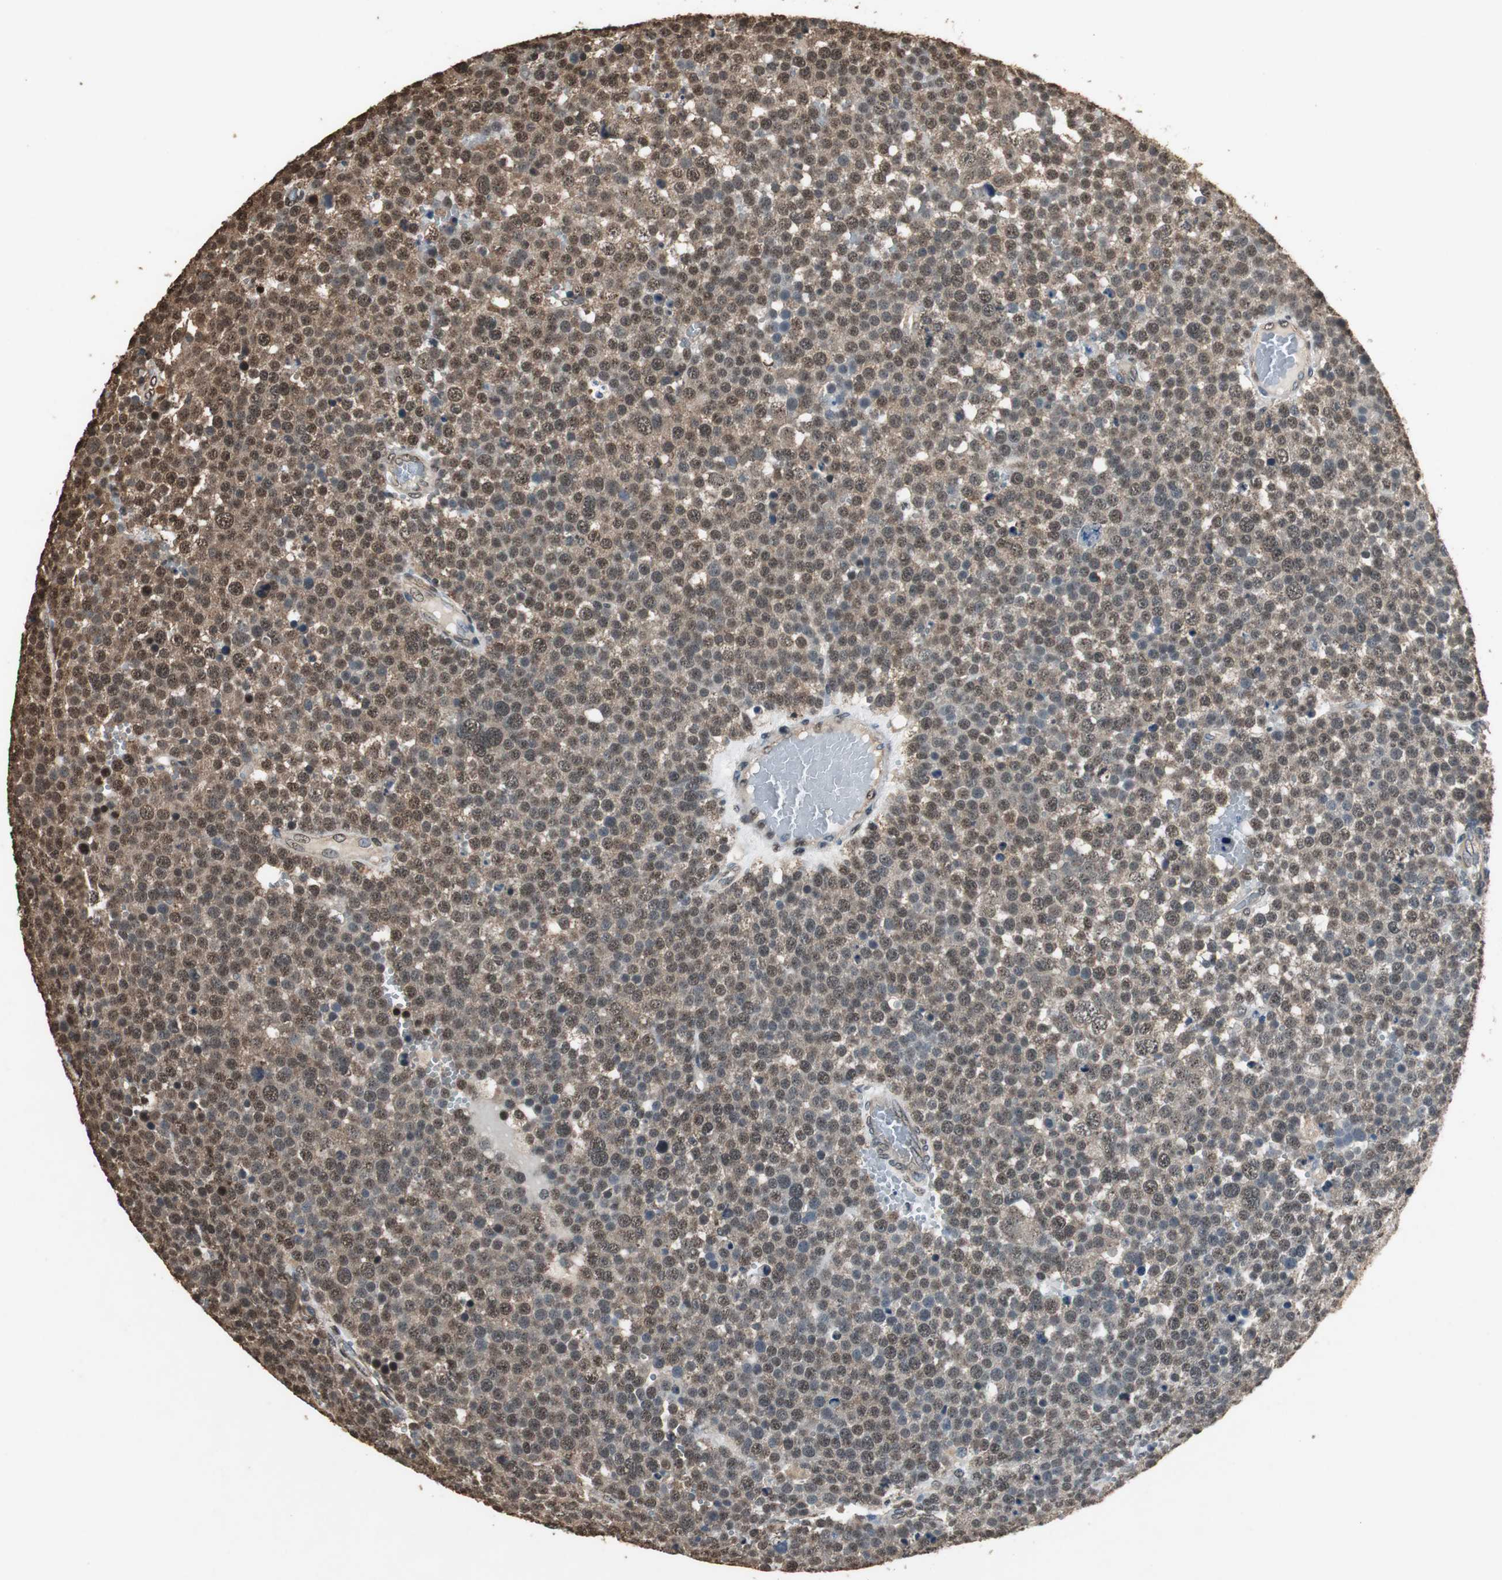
{"staining": {"intensity": "moderate", "quantity": ">75%", "location": "cytoplasmic/membranous,nuclear"}, "tissue": "testis cancer", "cell_type": "Tumor cells", "image_type": "cancer", "snomed": [{"axis": "morphology", "description": "Seminoma, NOS"}, {"axis": "topography", "description": "Testis"}], "caption": "Human seminoma (testis) stained with a brown dye exhibits moderate cytoplasmic/membranous and nuclear positive expression in about >75% of tumor cells.", "gene": "PPP1R13B", "patient": {"sex": "male", "age": 71}}